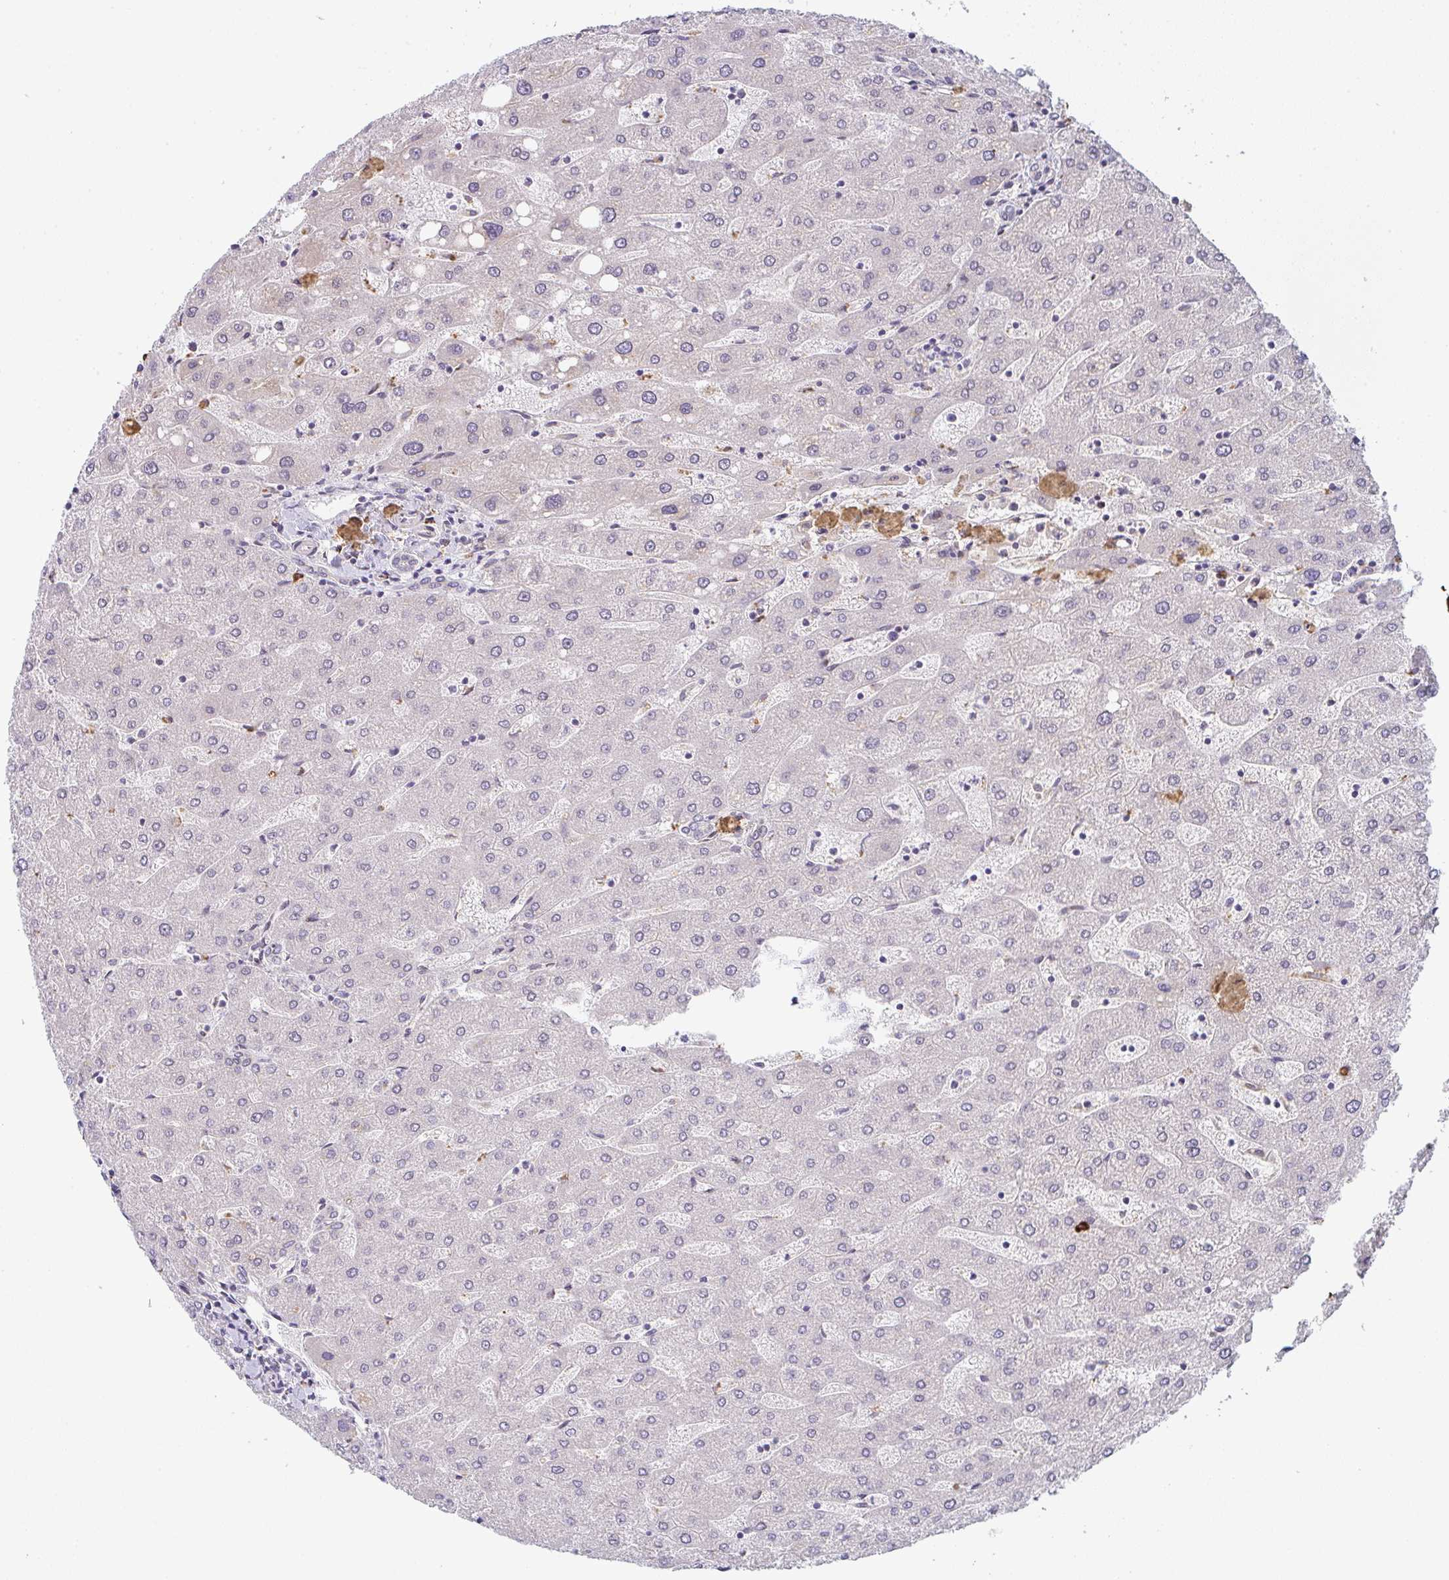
{"staining": {"intensity": "negative", "quantity": "none", "location": "none"}, "tissue": "liver", "cell_type": "Cholangiocytes", "image_type": "normal", "snomed": [{"axis": "morphology", "description": "Normal tissue, NOS"}, {"axis": "topography", "description": "Liver"}], "caption": "IHC of benign human liver reveals no staining in cholangiocytes.", "gene": "TNFRSF10A", "patient": {"sex": "male", "age": 67}}